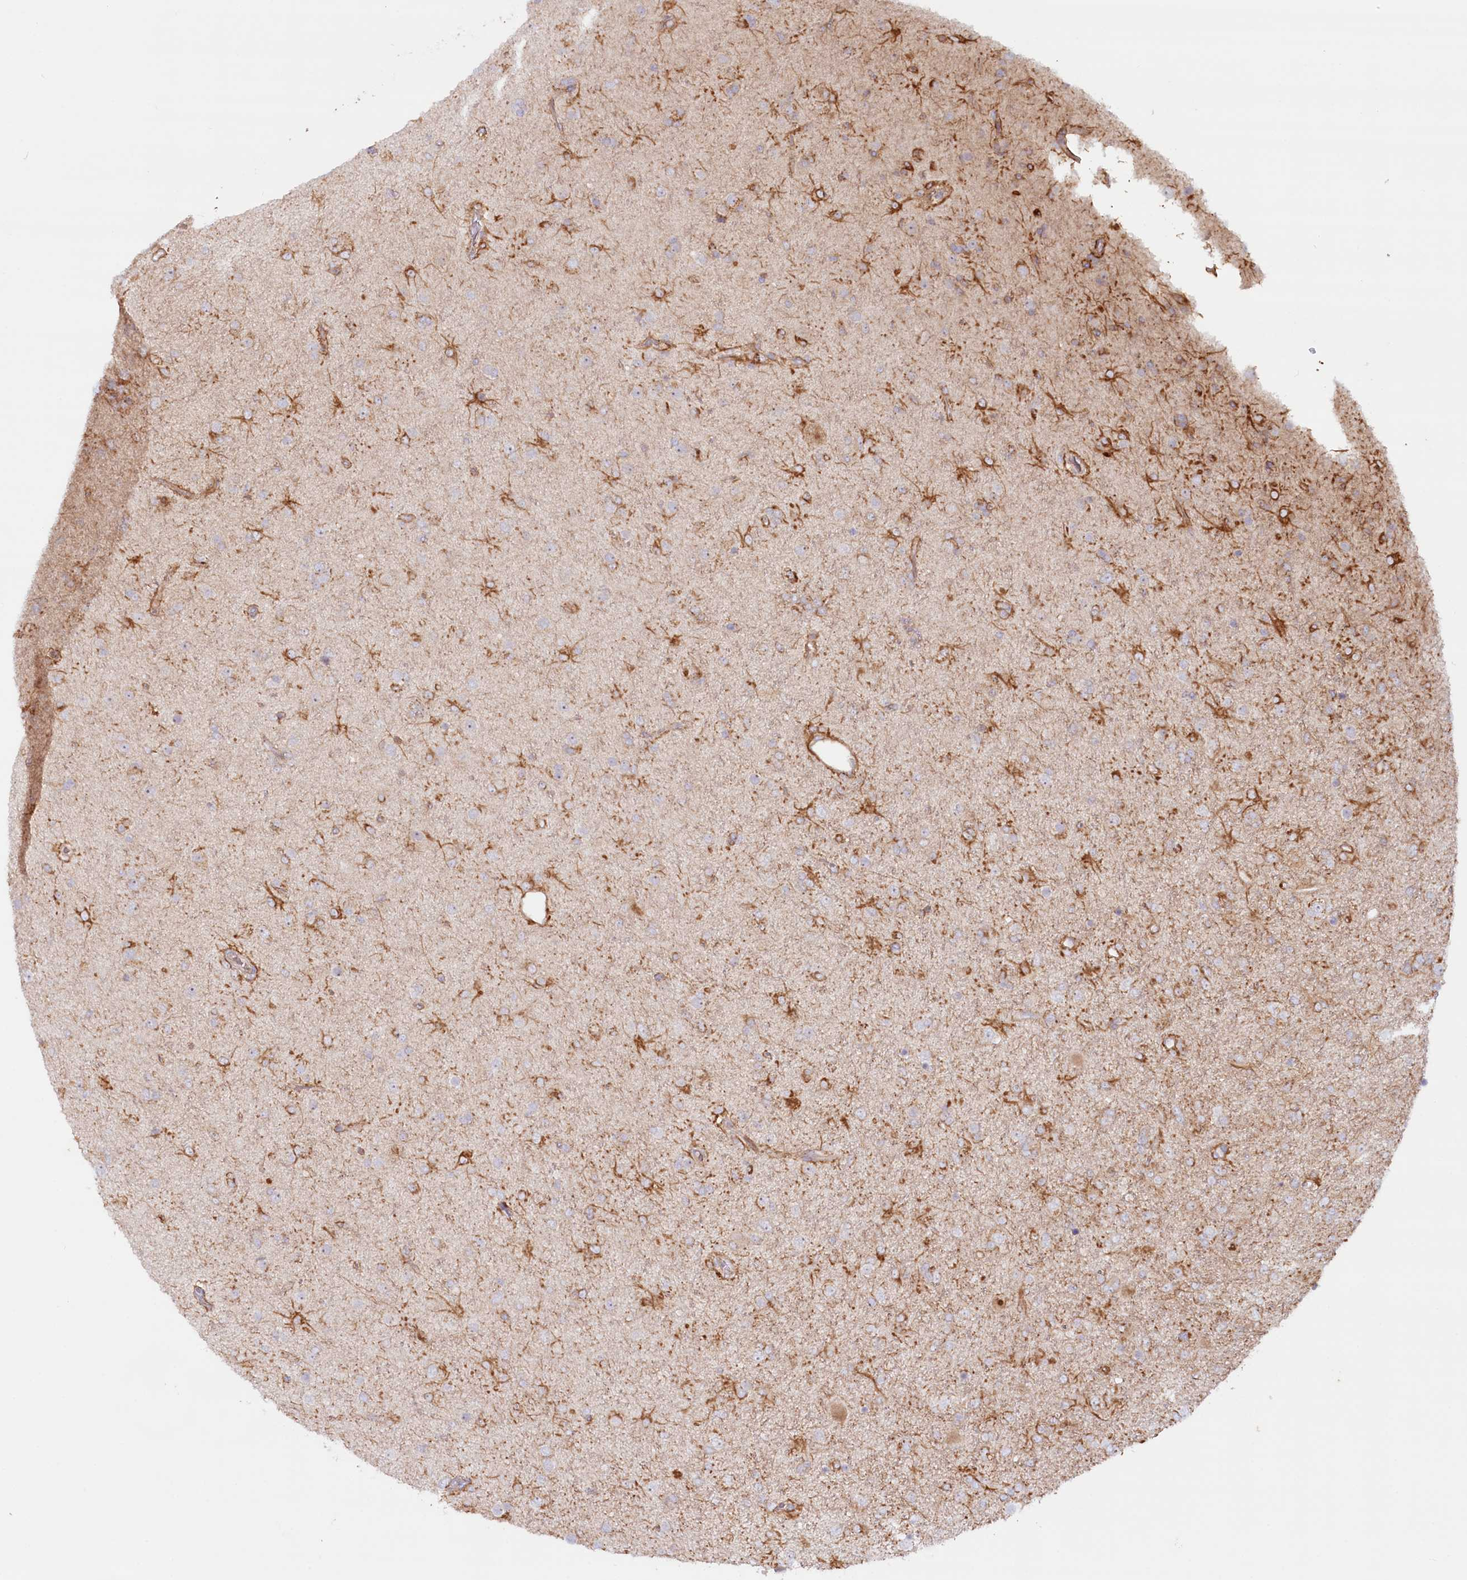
{"staining": {"intensity": "weak", "quantity": "<25%", "location": "cytoplasmic/membranous"}, "tissue": "glioma", "cell_type": "Tumor cells", "image_type": "cancer", "snomed": [{"axis": "morphology", "description": "Glioma, malignant, Low grade"}, {"axis": "topography", "description": "Brain"}], "caption": "DAB immunohistochemical staining of low-grade glioma (malignant) reveals no significant staining in tumor cells.", "gene": "TNIP1", "patient": {"sex": "male", "age": 65}}